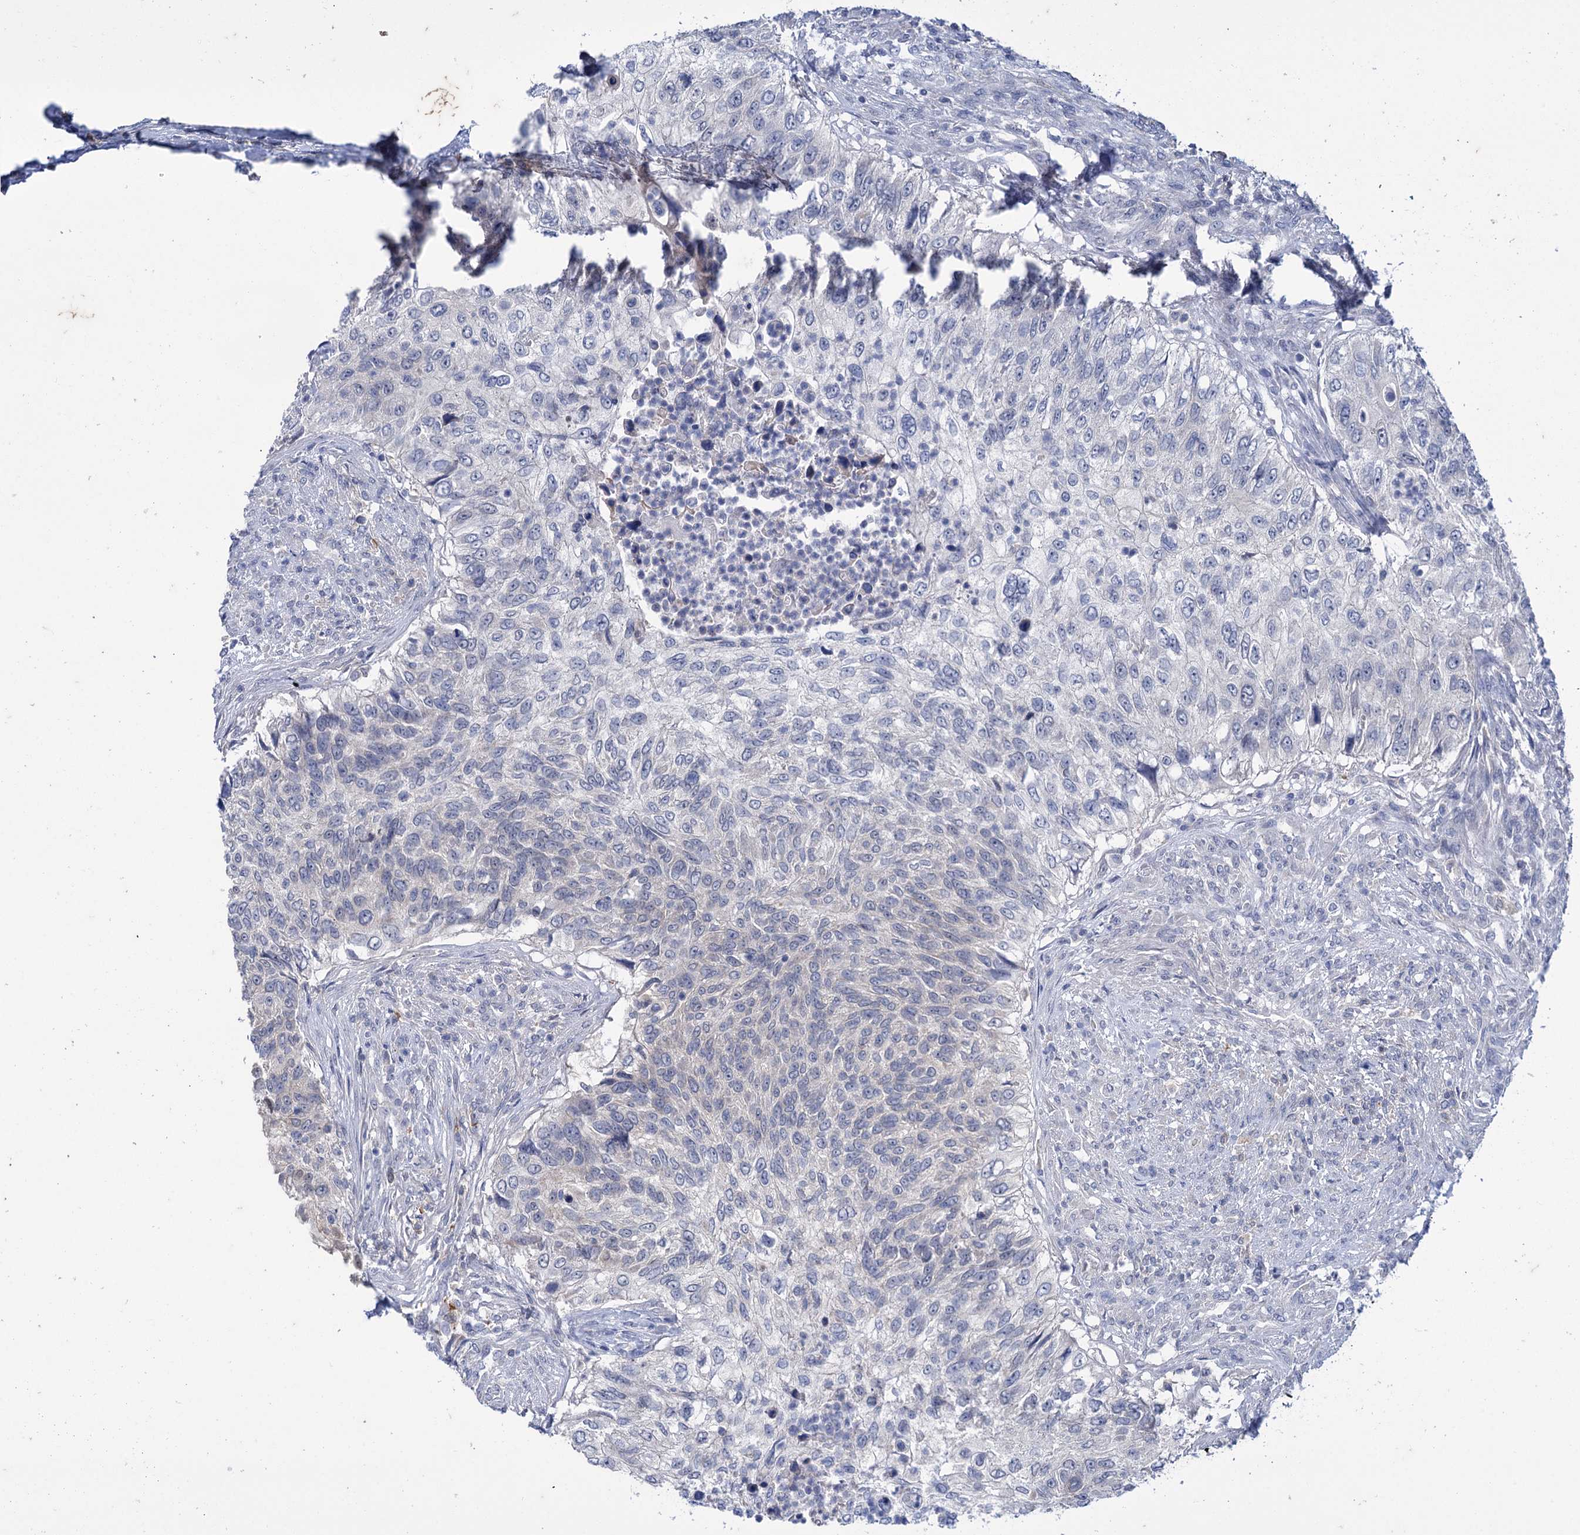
{"staining": {"intensity": "negative", "quantity": "none", "location": "none"}, "tissue": "urothelial cancer", "cell_type": "Tumor cells", "image_type": "cancer", "snomed": [{"axis": "morphology", "description": "Urothelial carcinoma, High grade"}, {"axis": "topography", "description": "Urinary bladder"}], "caption": "The IHC photomicrograph has no significant expression in tumor cells of urothelial carcinoma (high-grade) tissue. (Stains: DAB immunohistochemistry (IHC) with hematoxylin counter stain, Microscopy: brightfield microscopy at high magnification).", "gene": "MID1IP1", "patient": {"sex": "female", "age": 60}}